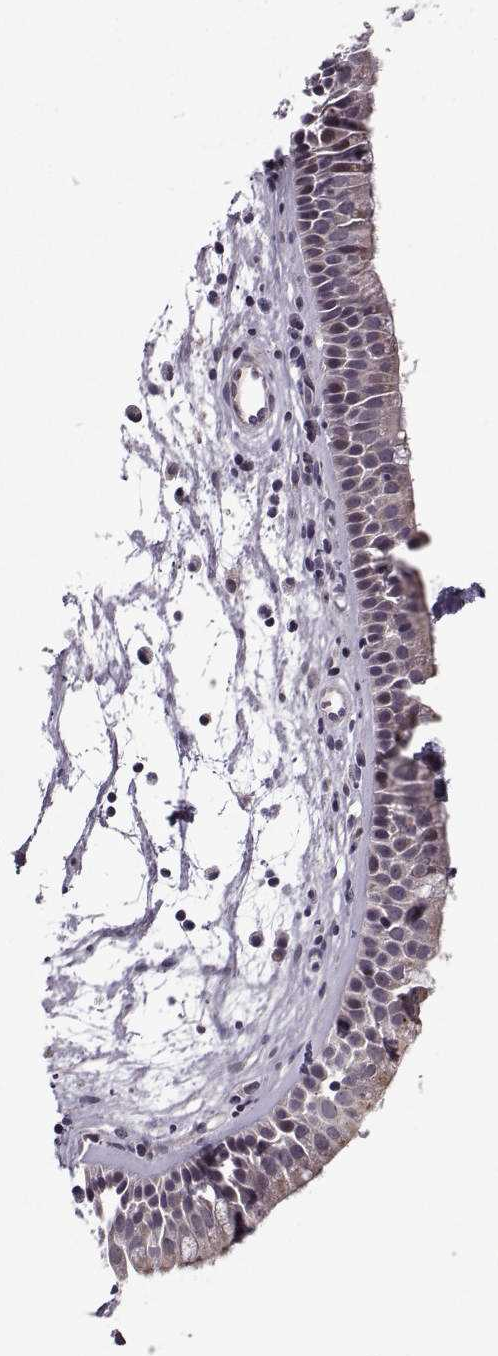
{"staining": {"intensity": "moderate", "quantity": "<25%", "location": "cytoplasmic/membranous"}, "tissue": "nasopharynx", "cell_type": "Respiratory epithelial cells", "image_type": "normal", "snomed": [{"axis": "morphology", "description": "Normal tissue, NOS"}, {"axis": "topography", "description": "Nasopharynx"}], "caption": "IHC micrograph of unremarkable nasopharynx stained for a protein (brown), which exhibits low levels of moderate cytoplasmic/membranous positivity in approximately <25% of respiratory epithelial cells.", "gene": "NECAB3", "patient": {"sex": "female", "age": 68}}